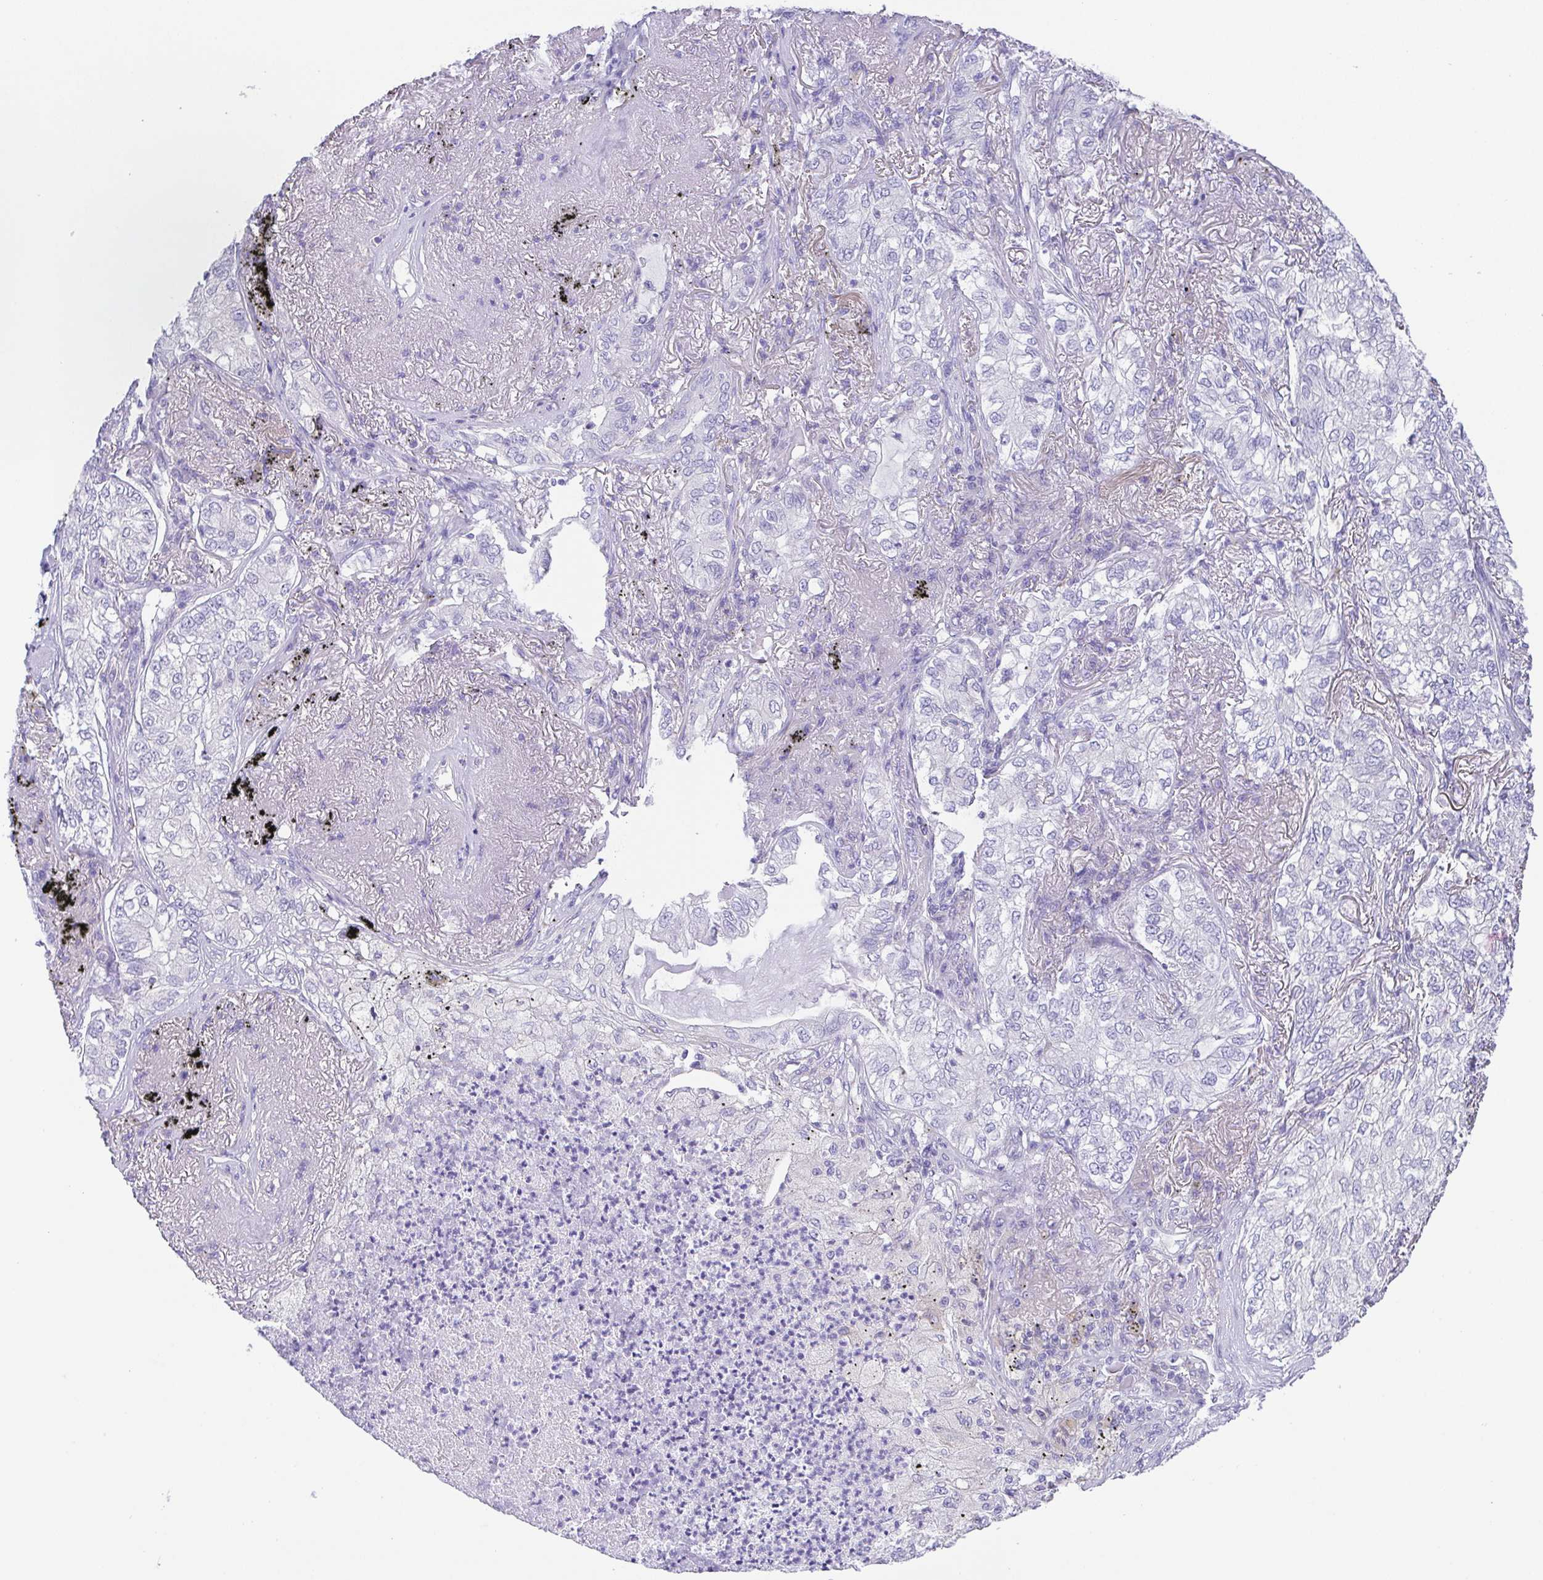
{"staining": {"intensity": "negative", "quantity": "none", "location": "none"}, "tissue": "lung cancer", "cell_type": "Tumor cells", "image_type": "cancer", "snomed": [{"axis": "morphology", "description": "Adenocarcinoma, NOS"}, {"axis": "topography", "description": "Lung"}], "caption": "This is a micrograph of immunohistochemistry (IHC) staining of adenocarcinoma (lung), which shows no positivity in tumor cells. (Stains: DAB IHC with hematoxylin counter stain, Microscopy: brightfield microscopy at high magnification).", "gene": "PKDREJ", "patient": {"sex": "female", "age": 73}}